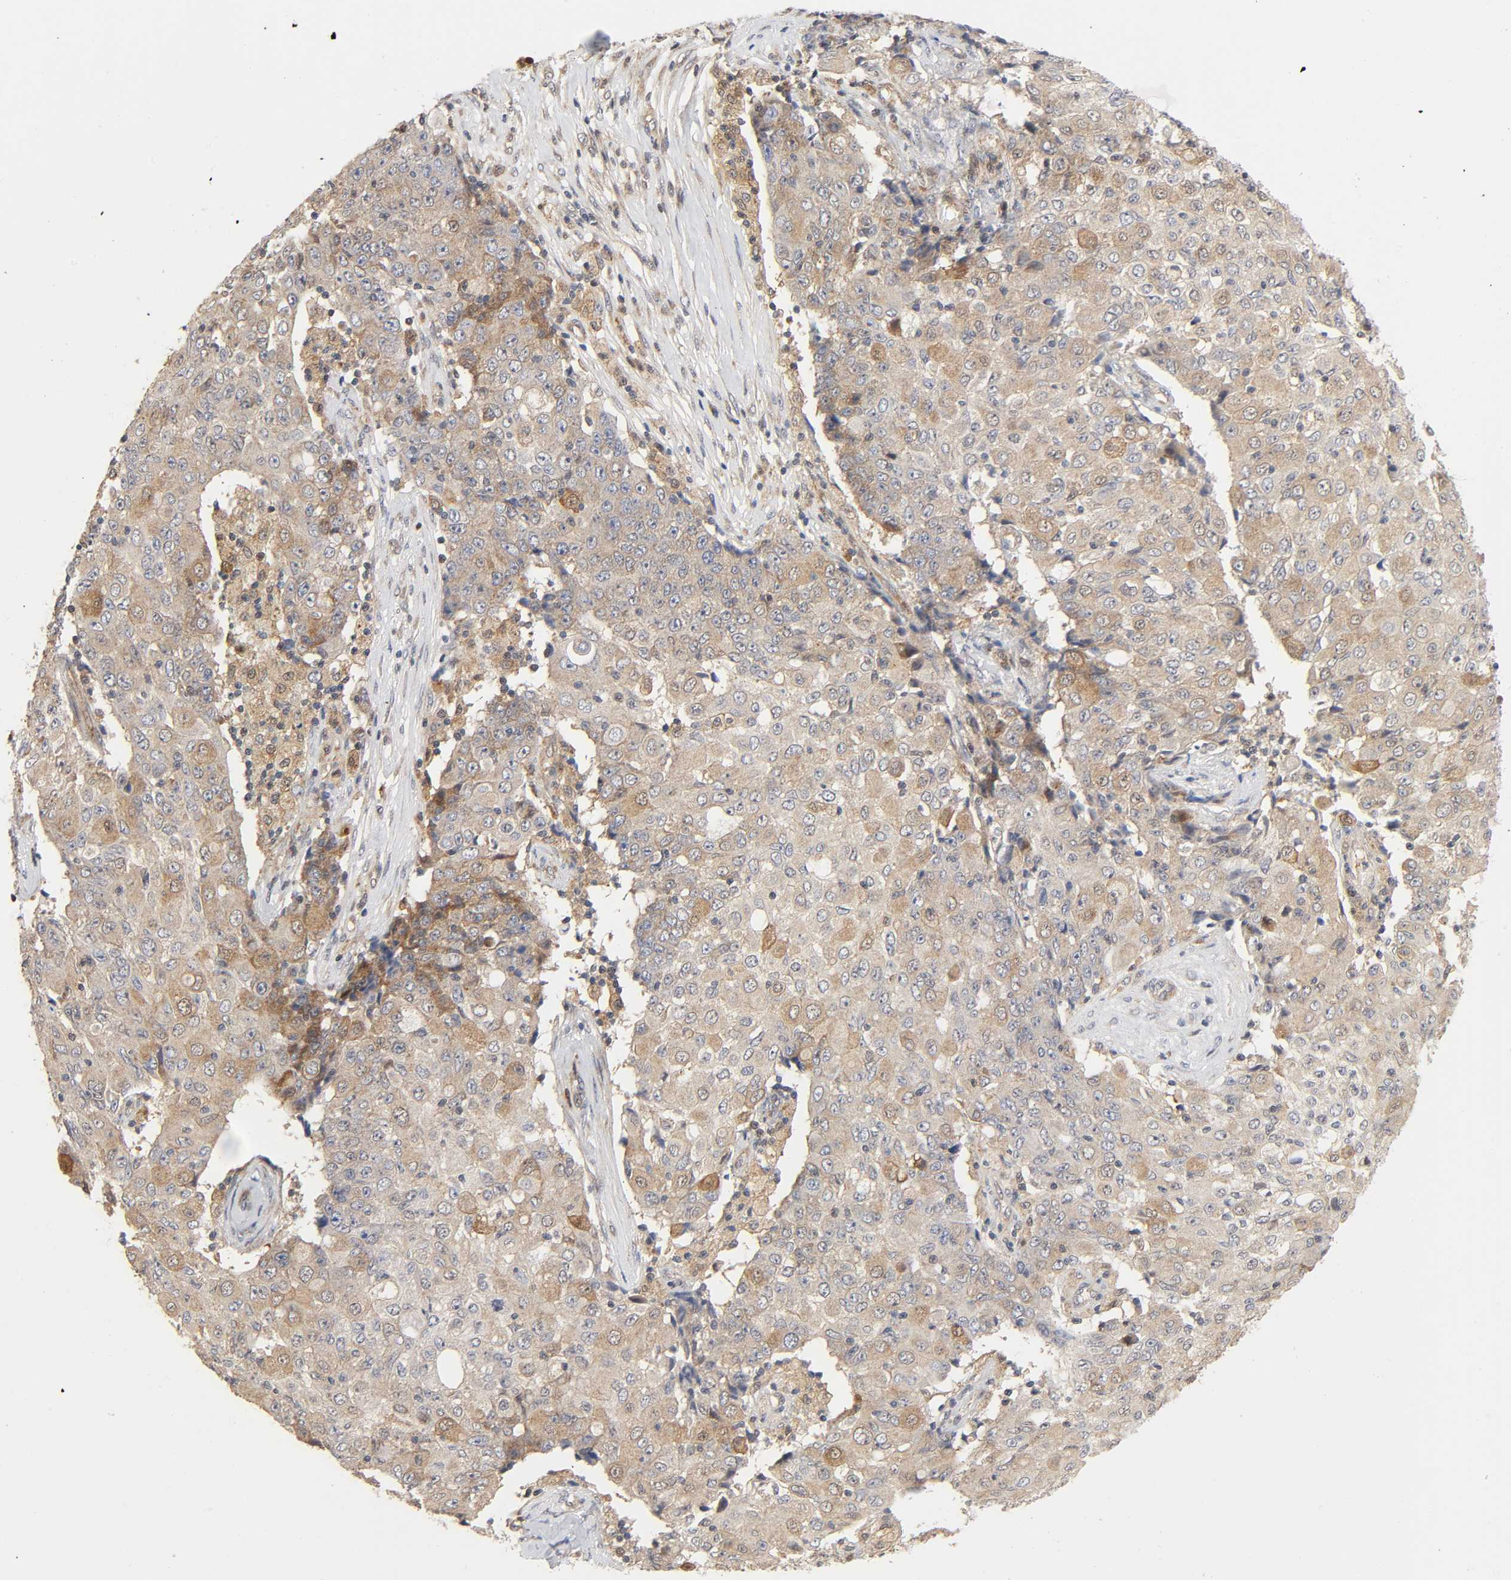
{"staining": {"intensity": "weak", "quantity": ">75%", "location": "cytoplasmic/membranous"}, "tissue": "ovarian cancer", "cell_type": "Tumor cells", "image_type": "cancer", "snomed": [{"axis": "morphology", "description": "Carcinoma, endometroid"}, {"axis": "topography", "description": "Ovary"}], "caption": "Immunohistochemical staining of endometroid carcinoma (ovarian) shows low levels of weak cytoplasmic/membranous positivity in about >75% of tumor cells. The protein is shown in brown color, while the nuclei are stained blue.", "gene": "CASP9", "patient": {"sex": "female", "age": 42}}